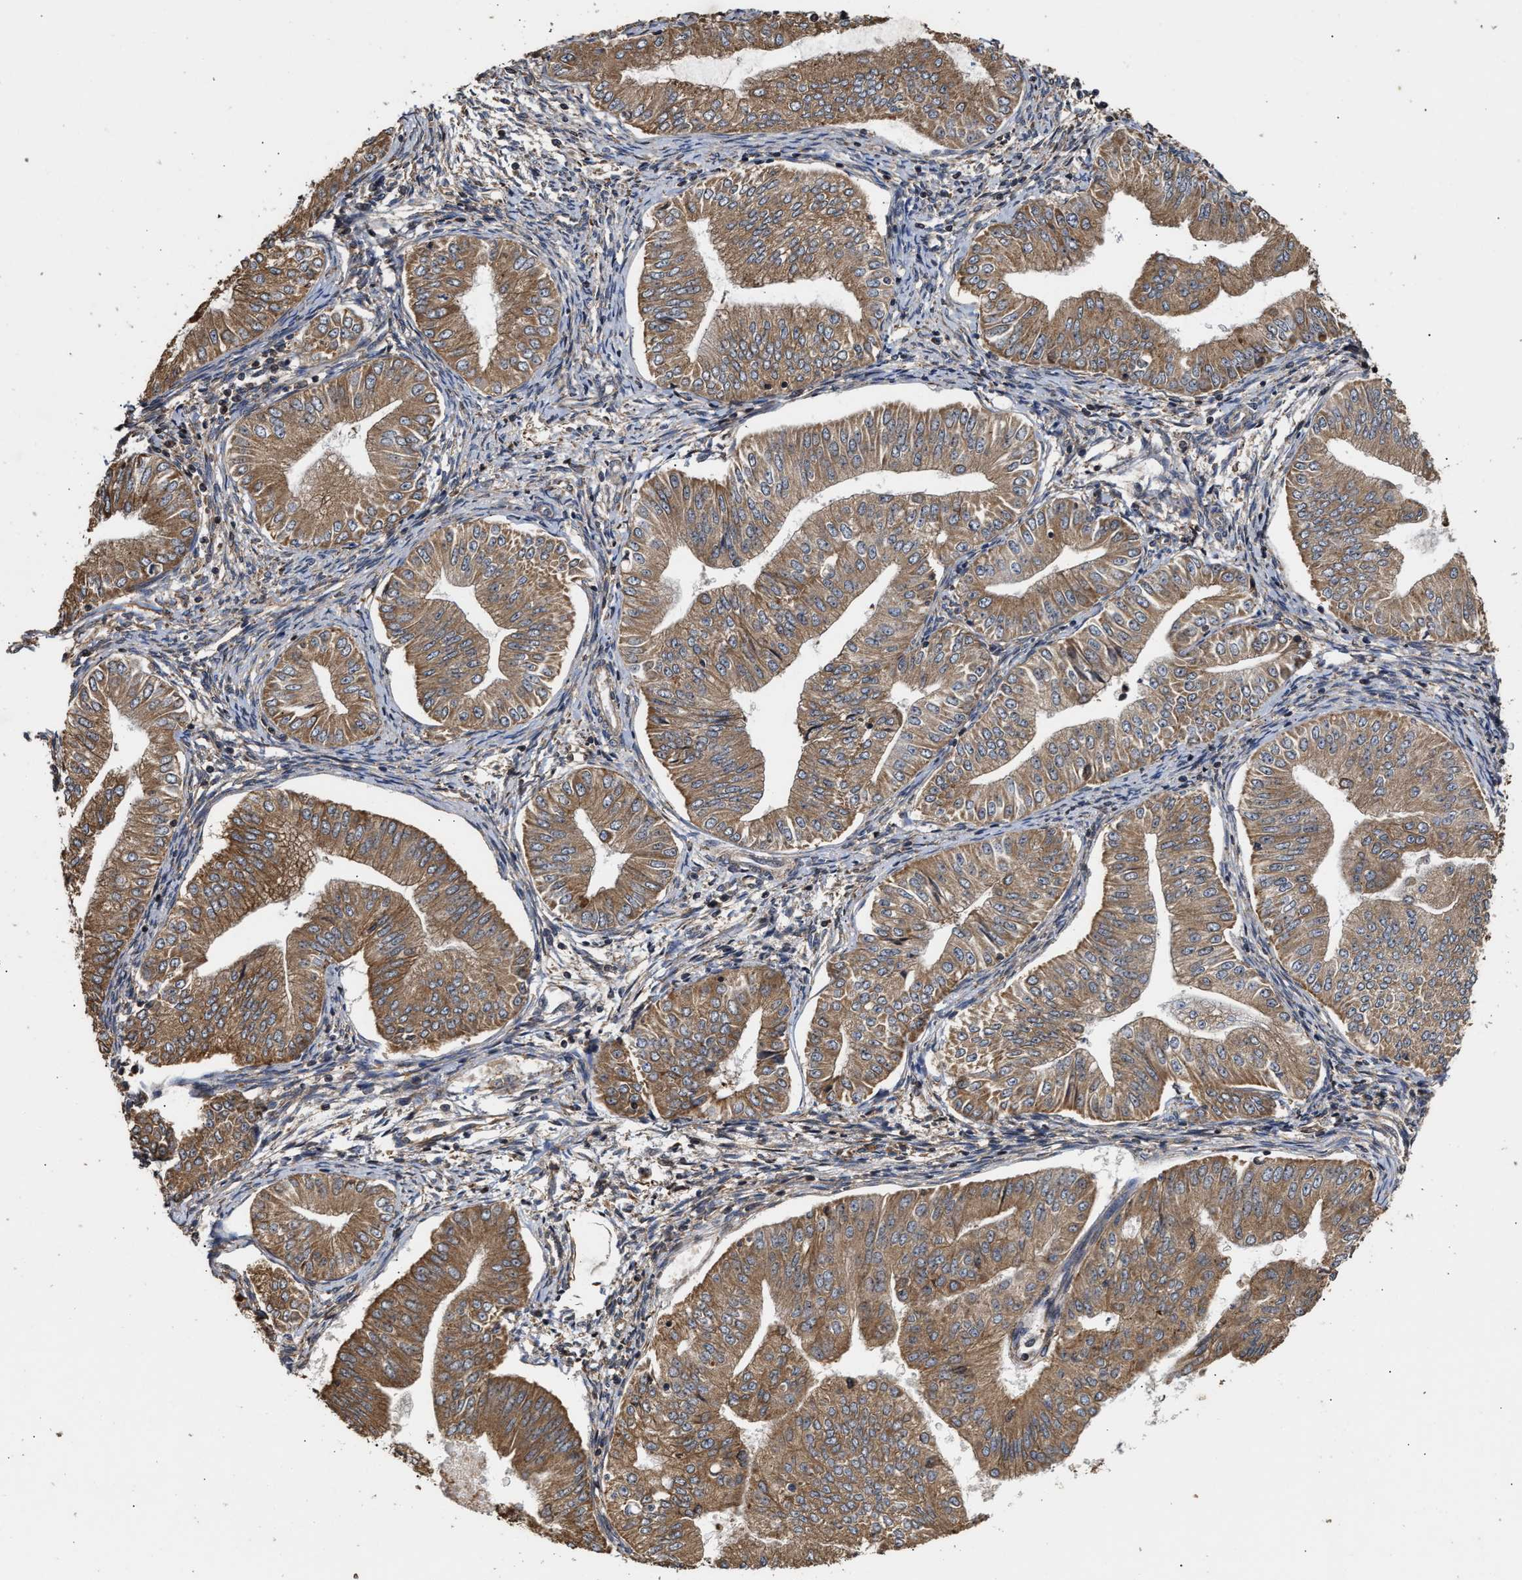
{"staining": {"intensity": "moderate", "quantity": ">75%", "location": "cytoplasmic/membranous"}, "tissue": "endometrial cancer", "cell_type": "Tumor cells", "image_type": "cancer", "snomed": [{"axis": "morphology", "description": "Normal tissue, NOS"}, {"axis": "morphology", "description": "Adenocarcinoma, NOS"}, {"axis": "topography", "description": "Endometrium"}], "caption": "Immunohistochemistry histopathology image of endometrial cancer (adenocarcinoma) stained for a protein (brown), which exhibits medium levels of moderate cytoplasmic/membranous positivity in about >75% of tumor cells.", "gene": "GOSR1", "patient": {"sex": "female", "age": 53}}